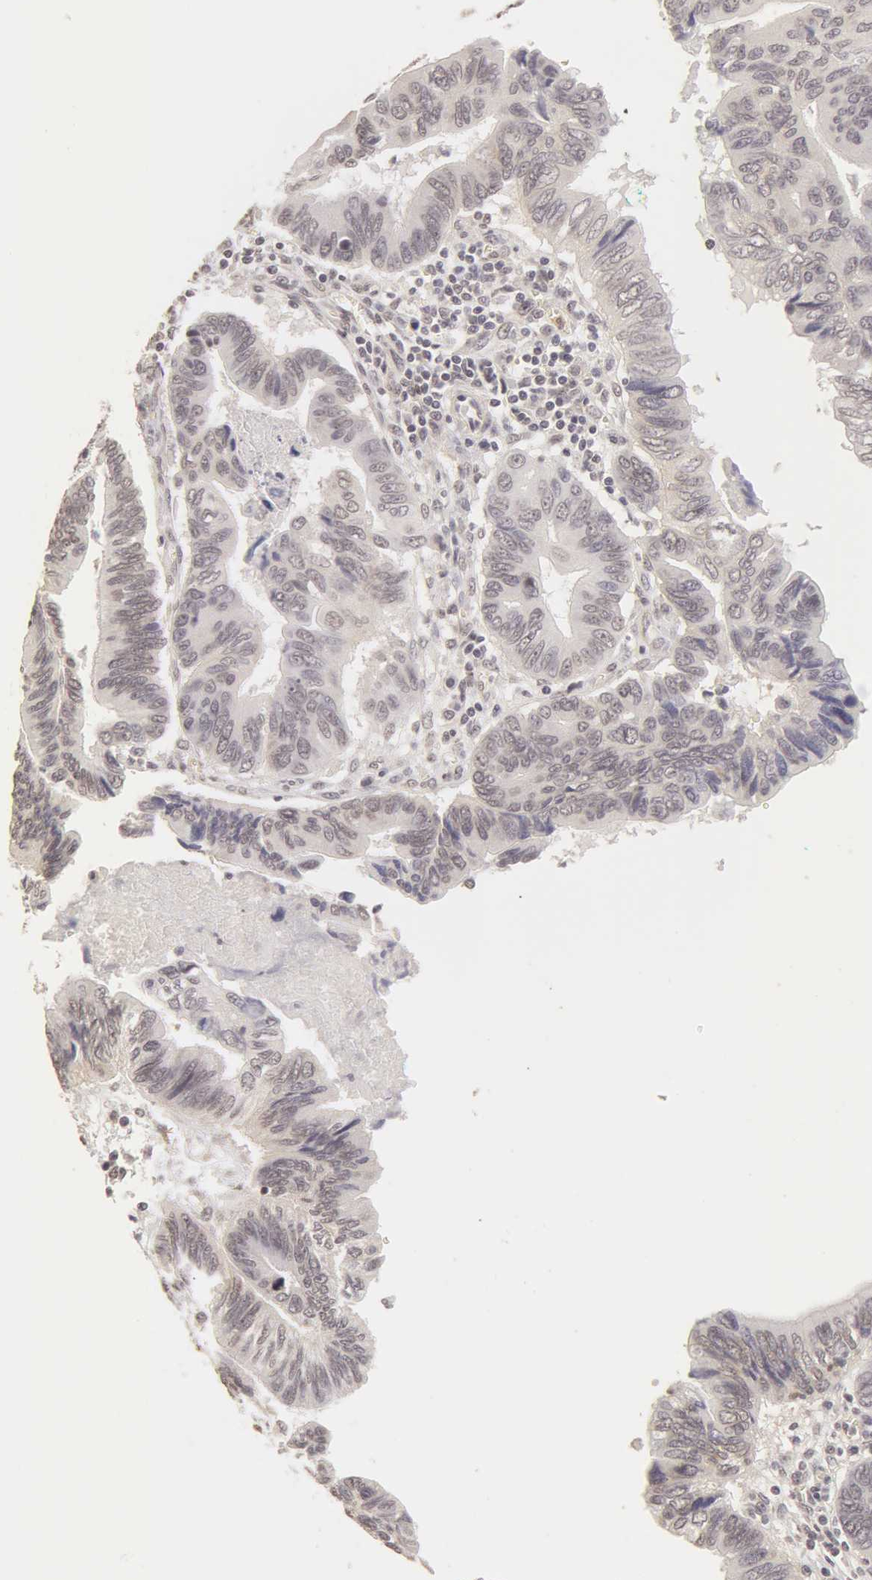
{"staining": {"intensity": "negative", "quantity": "none", "location": "none"}, "tissue": "pancreatic cancer", "cell_type": "Tumor cells", "image_type": "cancer", "snomed": [{"axis": "morphology", "description": "Adenocarcinoma, NOS"}, {"axis": "topography", "description": "Pancreas"}], "caption": "DAB immunohistochemical staining of human pancreatic cancer shows no significant positivity in tumor cells.", "gene": "ADAM10", "patient": {"sex": "female", "age": 70}}